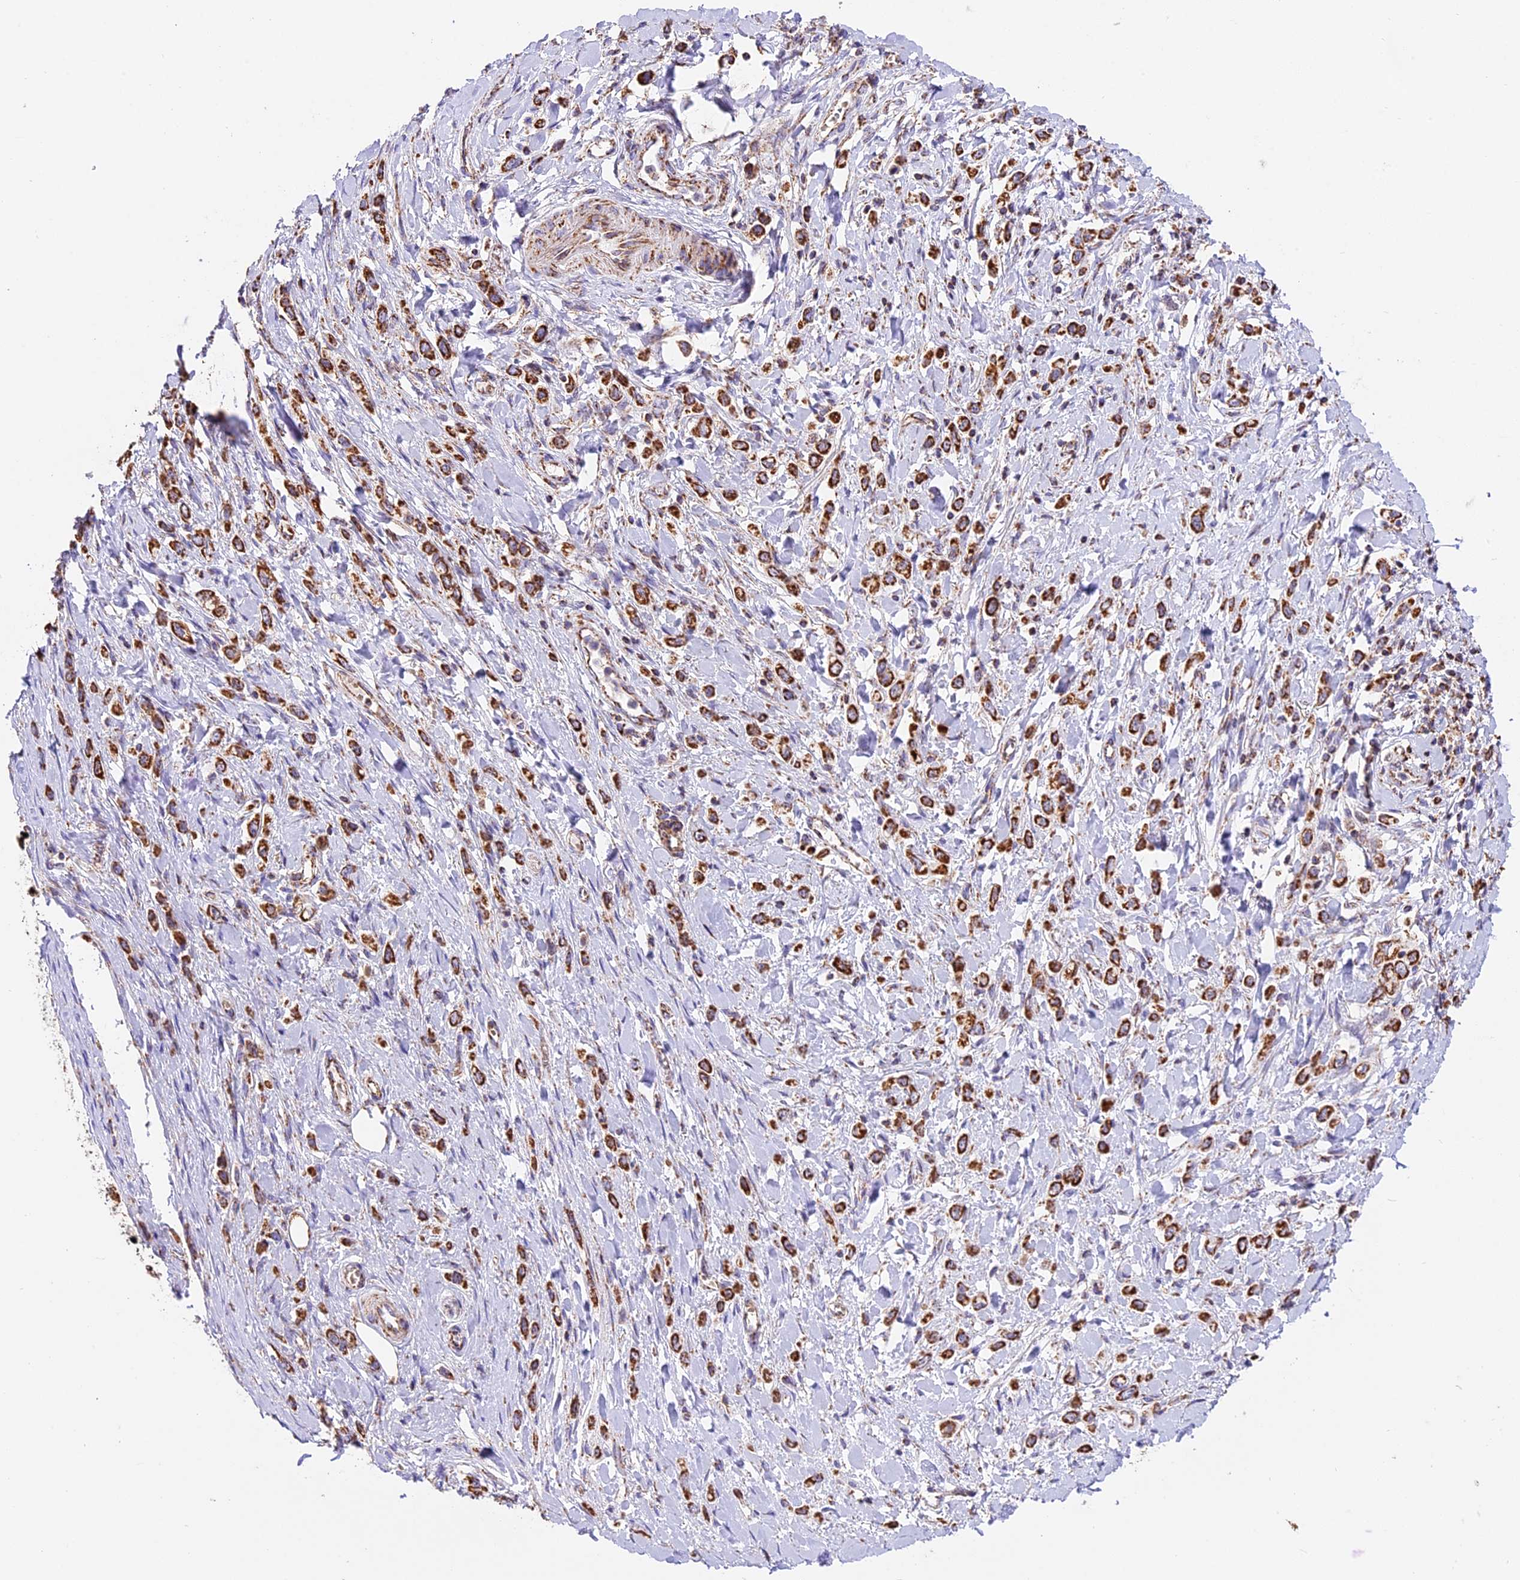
{"staining": {"intensity": "strong", "quantity": ">75%", "location": "cytoplasmic/membranous"}, "tissue": "stomach cancer", "cell_type": "Tumor cells", "image_type": "cancer", "snomed": [{"axis": "morphology", "description": "Adenocarcinoma, NOS"}, {"axis": "topography", "description": "Stomach"}], "caption": "IHC staining of stomach adenocarcinoma, which demonstrates high levels of strong cytoplasmic/membranous expression in about >75% of tumor cells indicating strong cytoplasmic/membranous protein positivity. The staining was performed using DAB (brown) for protein detection and nuclei were counterstained in hematoxylin (blue).", "gene": "NDUFA8", "patient": {"sex": "female", "age": 65}}